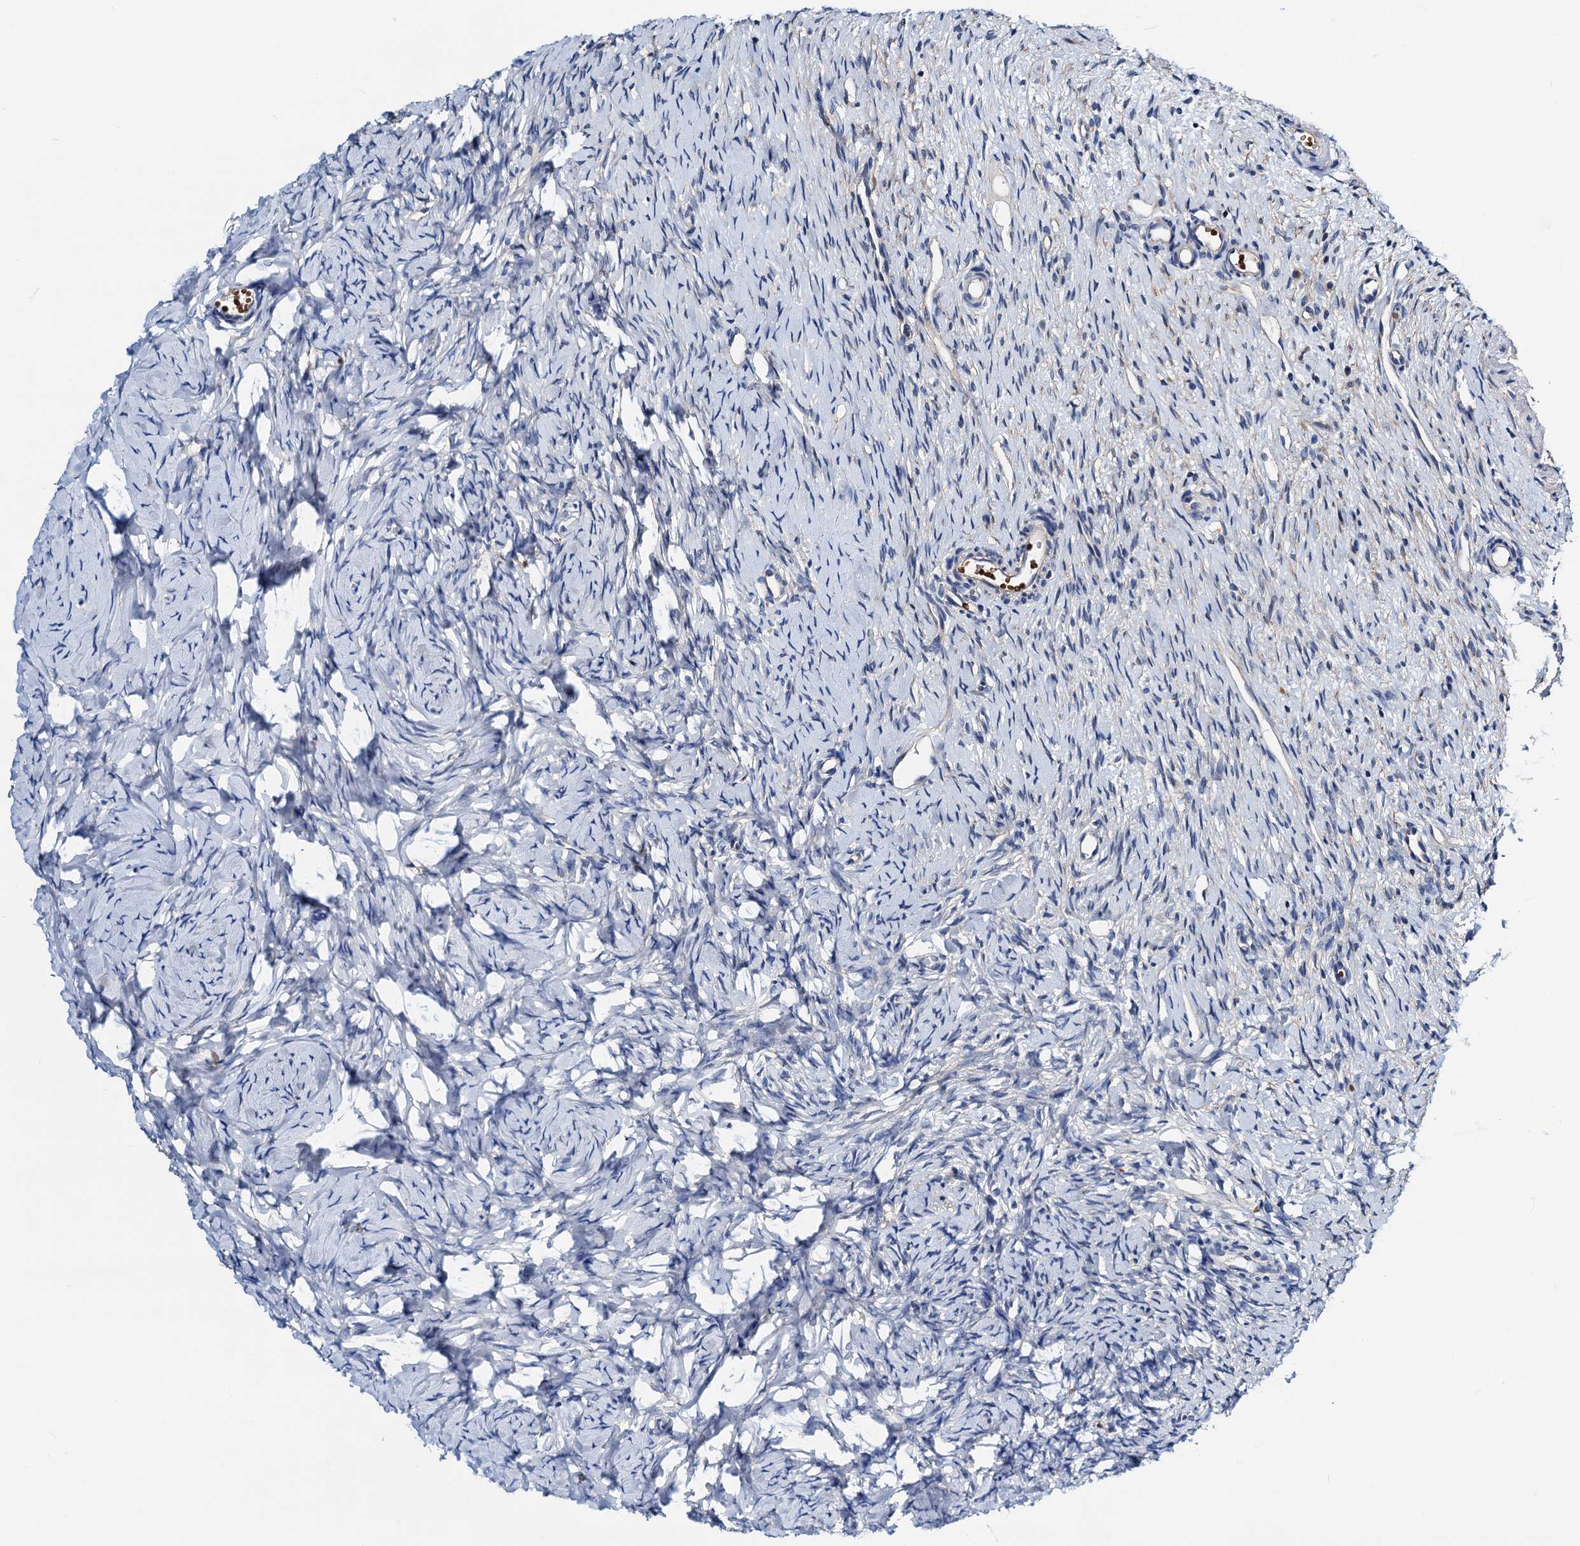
{"staining": {"intensity": "negative", "quantity": "none", "location": "none"}, "tissue": "ovary", "cell_type": "Ovarian stroma cells", "image_type": "normal", "snomed": [{"axis": "morphology", "description": "Normal tissue, NOS"}, {"axis": "topography", "description": "Ovary"}], "caption": "Immunohistochemical staining of normal ovary displays no significant positivity in ovarian stroma cells.", "gene": "GCOM1", "patient": {"sex": "female", "age": 51}}